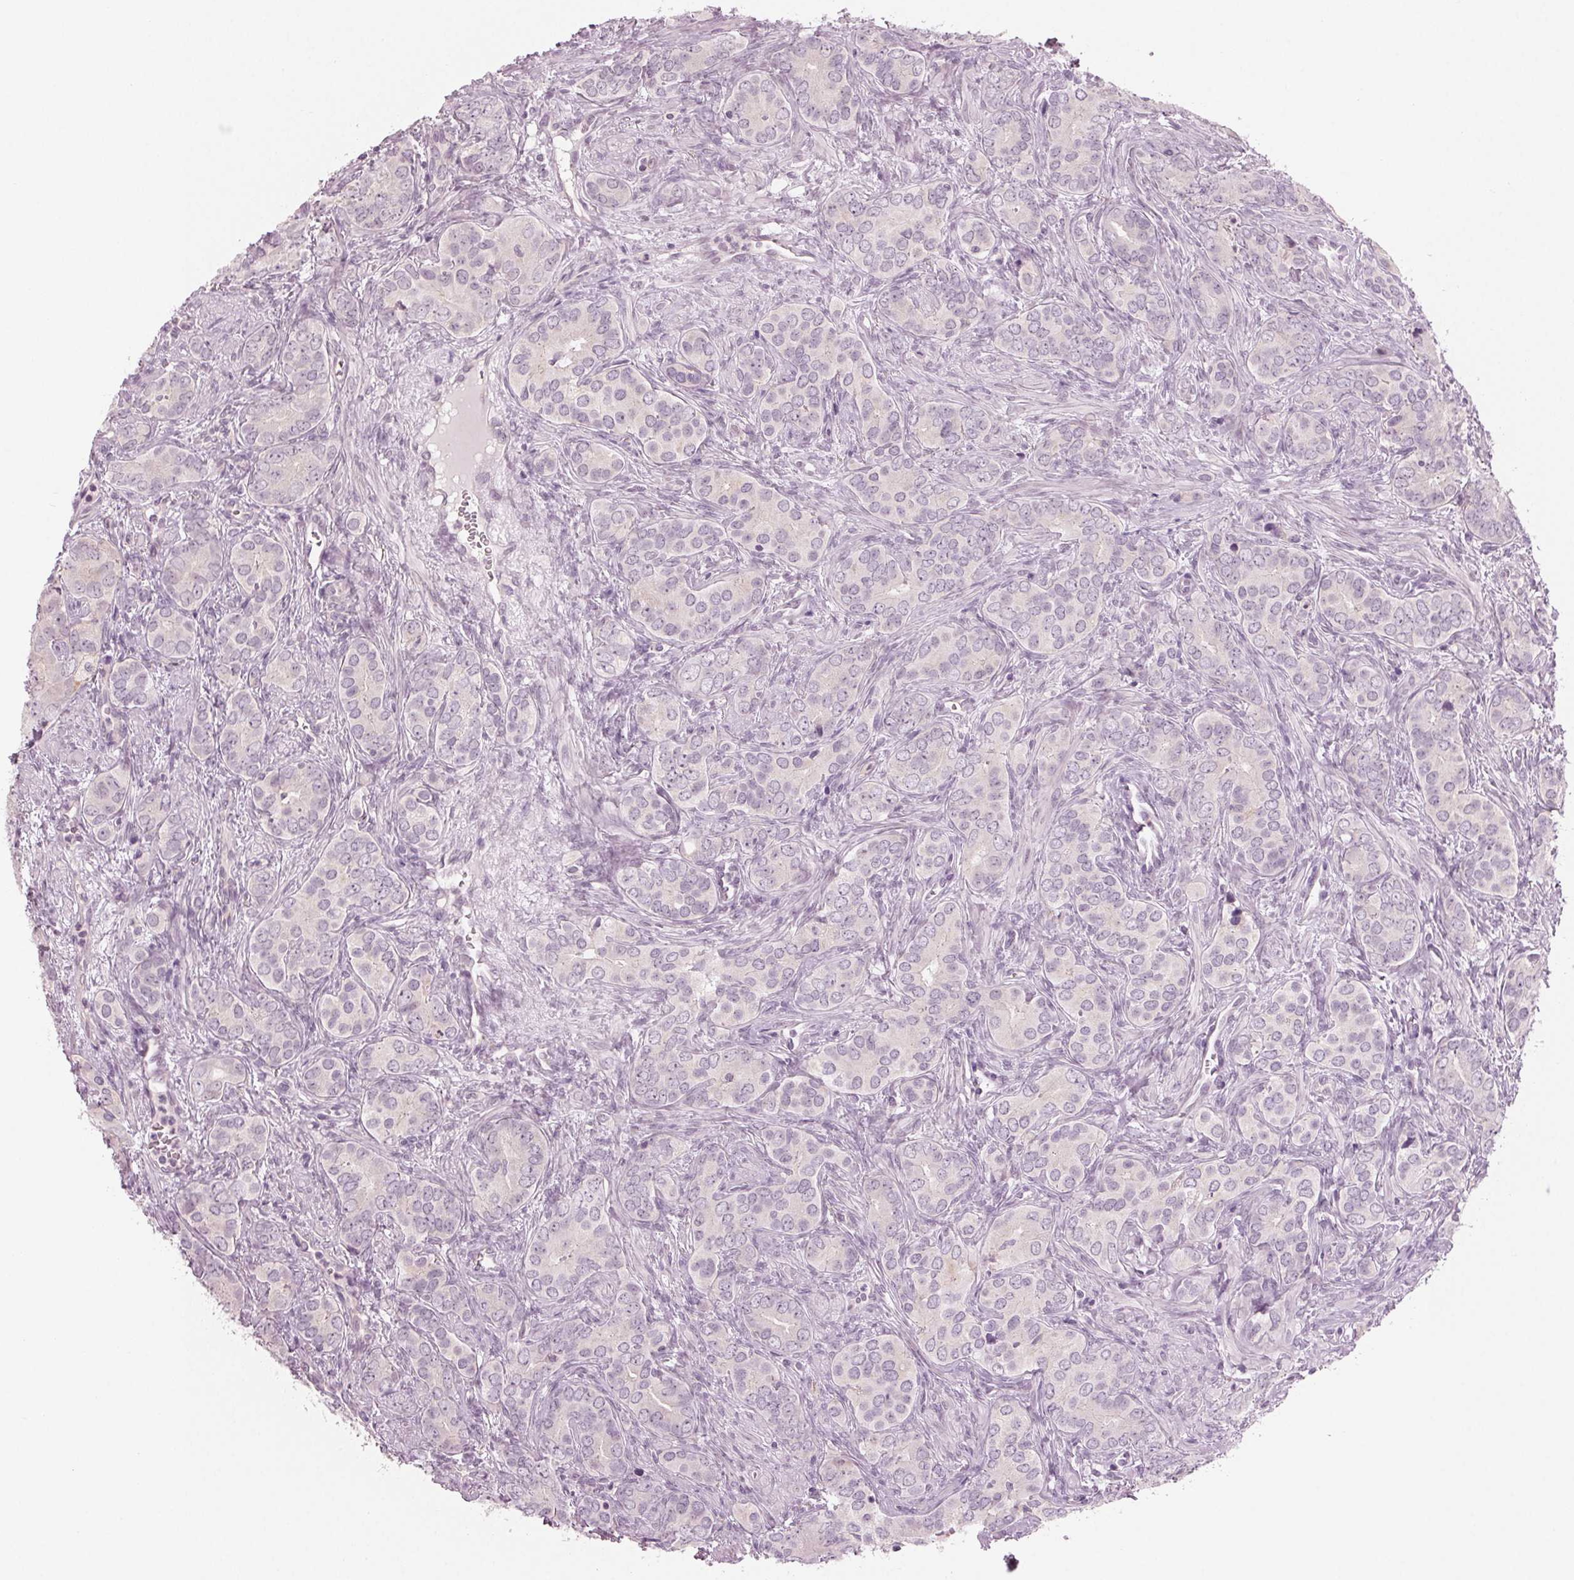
{"staining": {"intensity": "negative", "quantity": "none", "location": "none"}, "tissue": "prostate cancer", "cell_type": "Tumor cells", "image_type": "cancer", "snomed": [{"axis": "morphology", "description": "Adenocarcinoma, High grade"}, {"axis": "topography", "description": "Prostate"}], "caption": "This is a micrograph of immunohistochemistry (IHC) staining of prostate cancer (adenocarcinoma (high-grade)), which shows no positivity in tumor cells. The staining was performed using DAB (3,3'-diaminobenzidine) to visualize the protein expression in brown, while the nuclei were stained in blue with hematoxylin (Magnification: 20x).", "gene": "PRAP1", "patient": {"sex": "male", "age": 84}}